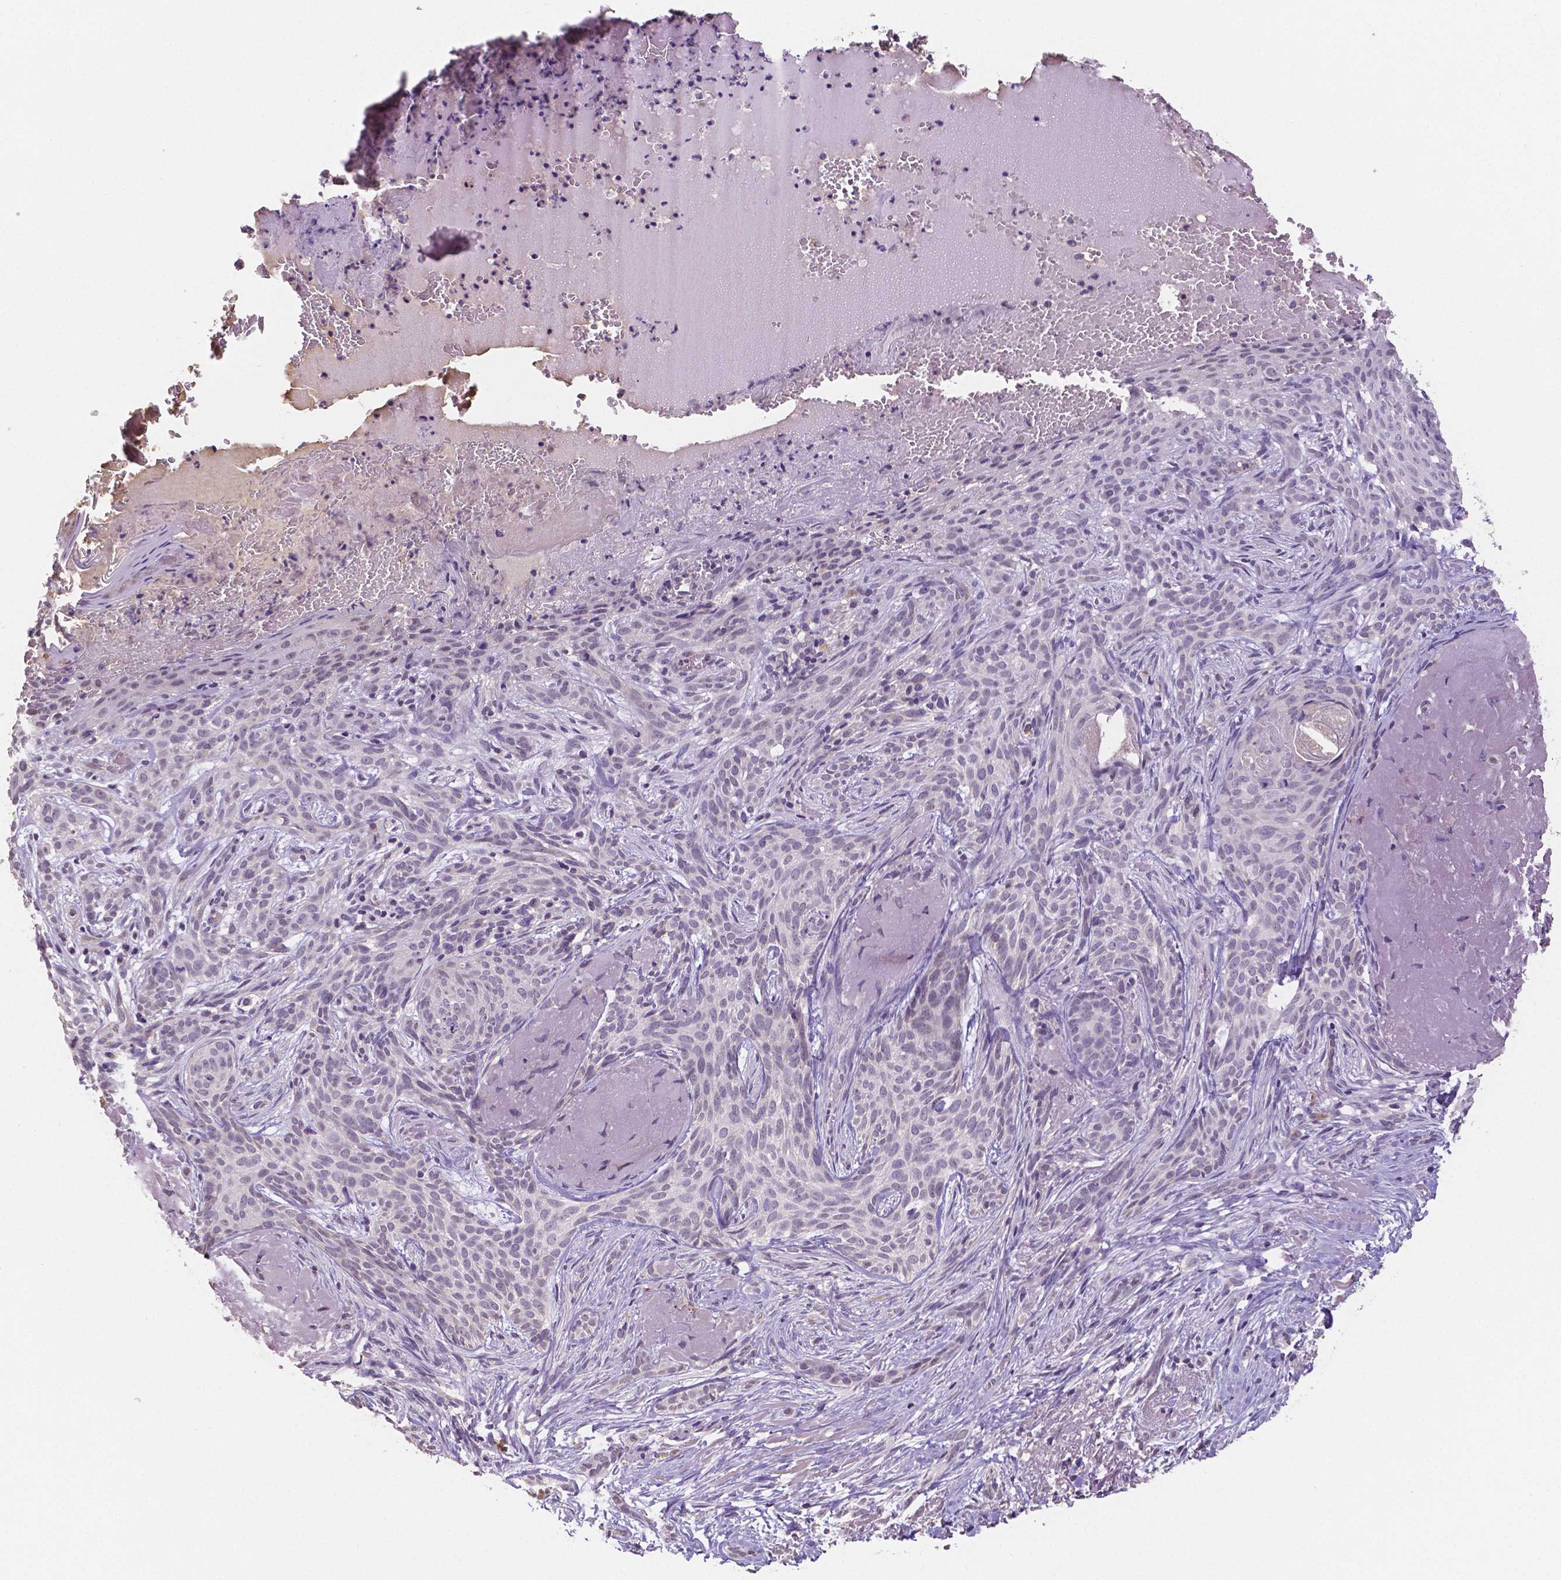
{"staining": {"intensity": "negative", "quantity": "none", "location": "none"}, "tissue": "skin cancer", "cell_type": "Tumor cells", "image_type": "cancer", "snomed": [{"axis": "morphology", "description": "Basal cell carcinoma"}, {"axis": "topography", "description": "Skin"}], "caption": "This is a photomicrograph of IHC staining of skin cancer, which shows no staining in tumor cells.", "gene": "ELAVL2", "patient": {"sex": "male", "age": 84}}